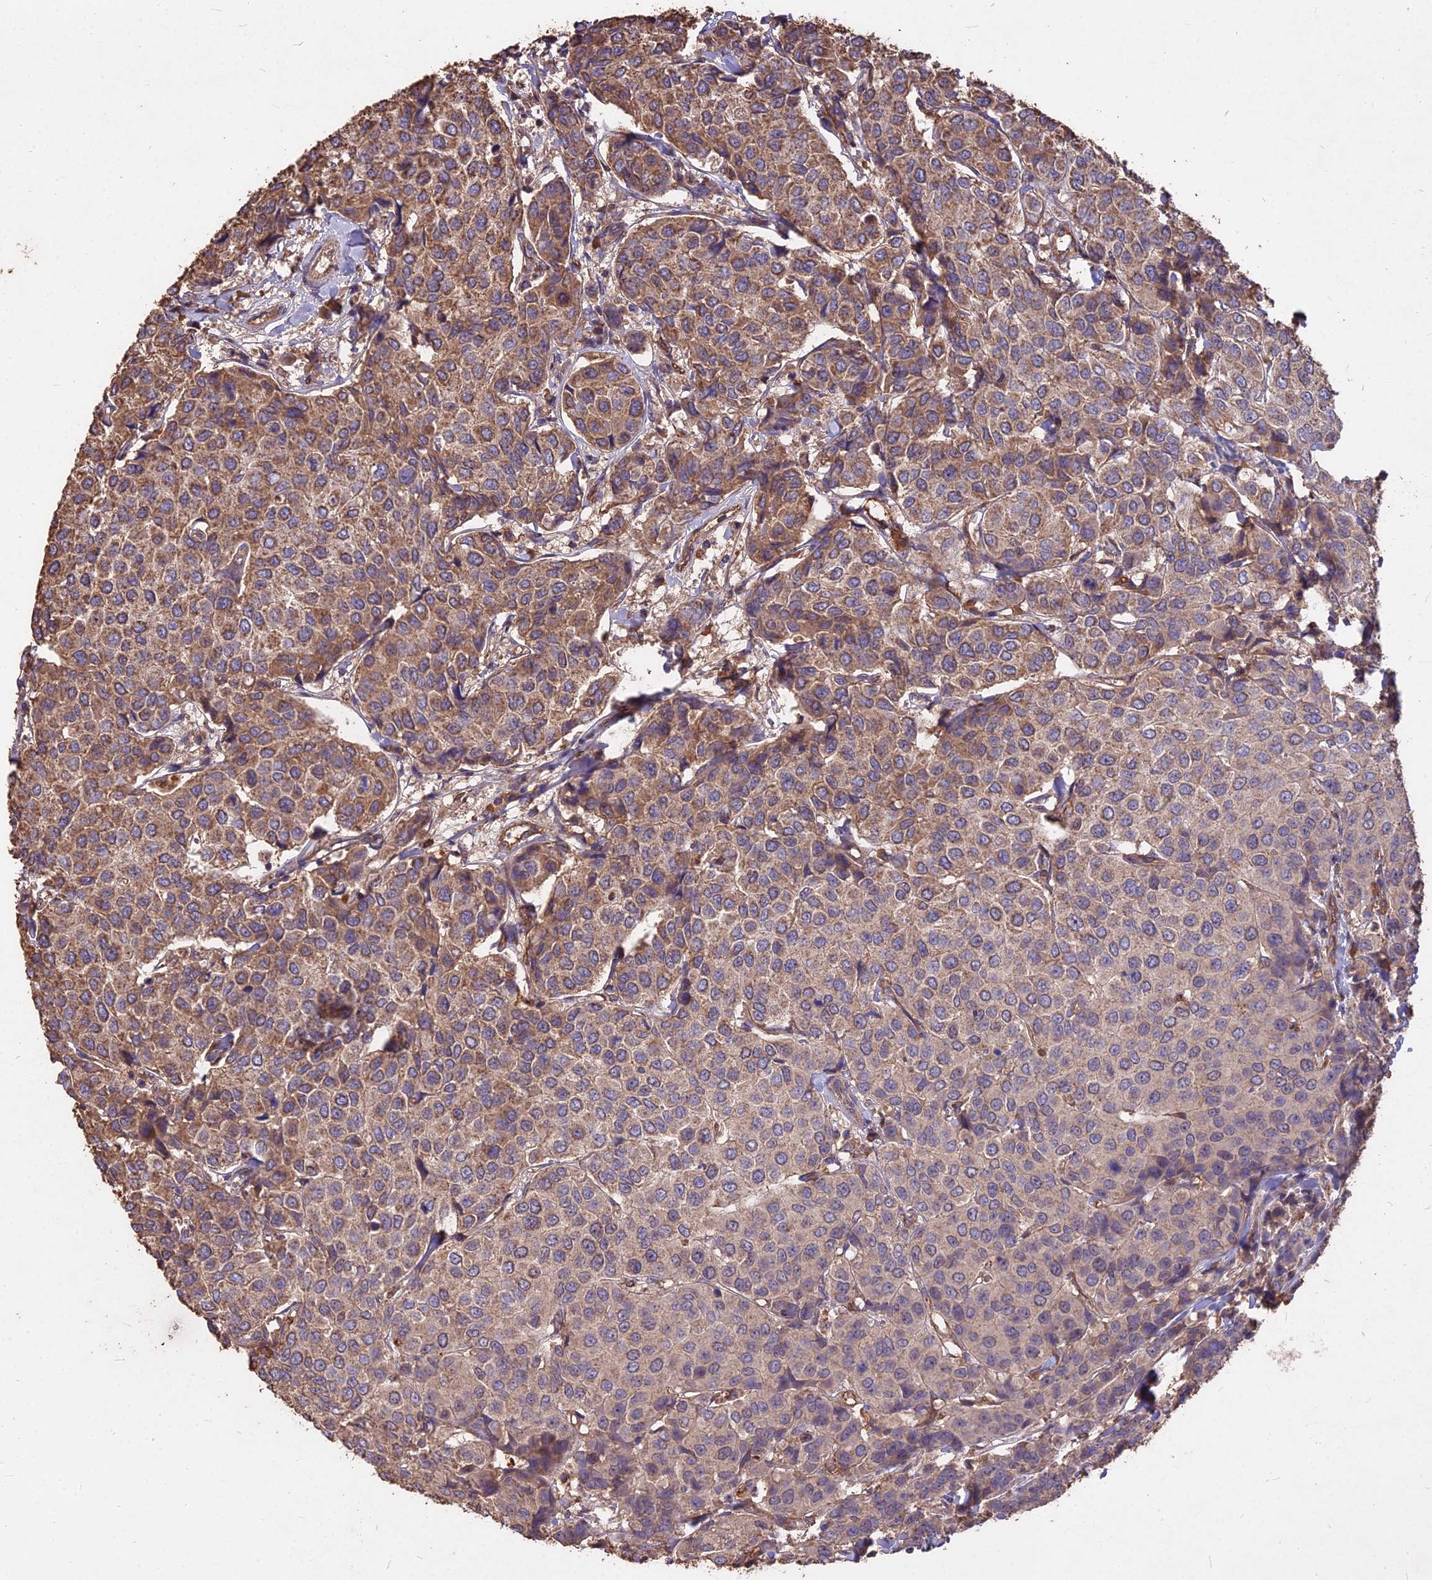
{"staining": {"intensity": "moderate", "quantity": ">75%", "location": "cytoplasmic/membranous"}, "tissue": "breast cancer", "cell_type": "Tumor cells", "image_type": "cancer", "snomed": [{"axis": "morphology", "description": "Duct carcinoma"}, {"axis": "topography", "description": "Breast"}], "caption": "Breast cancer (invasive ductal carcinoma) stained with IHC reveals moderate cytoplasmic/membranous staining in approximately >75% of tumor cells.", "gene": "CEMIP2", "patient": {"sex": "female", "age": 55}}